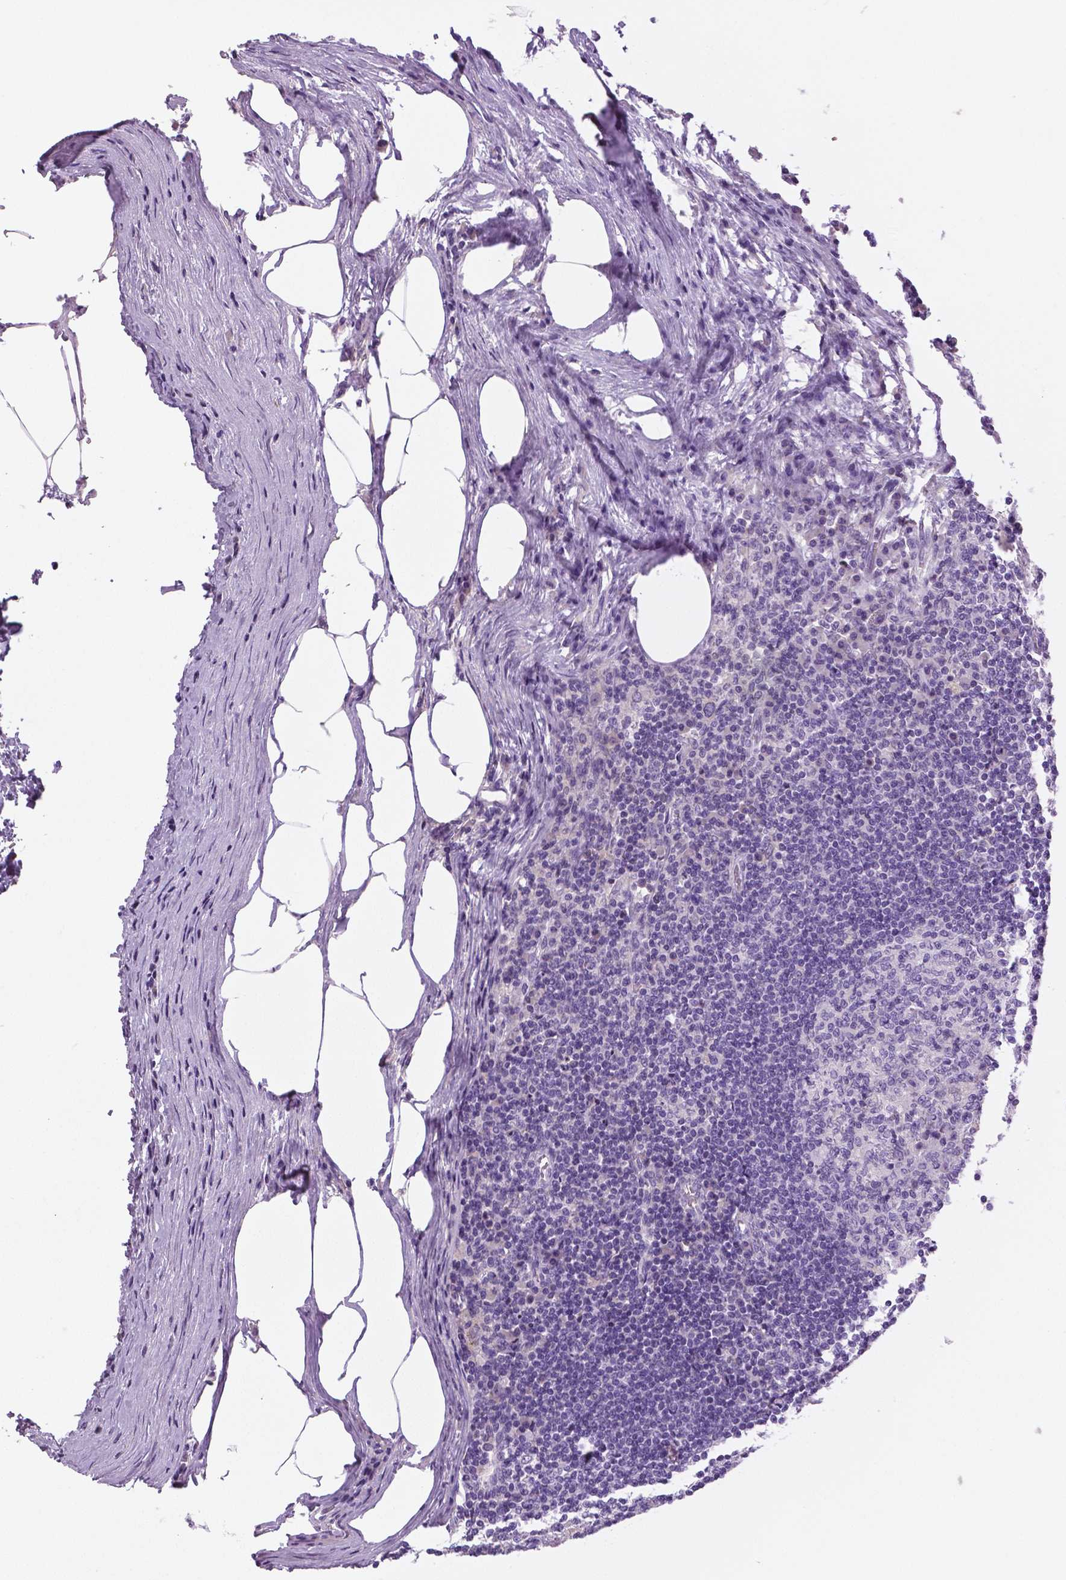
{"staining": {"intensity": "negative", "quantity": "none", "location": "none"}, "tissue": "lymph node", "cell_type": "Germinal center cells", "image_type": "normal", "snomed": [{"axis": "morphology", "description": "Normal tissue, NOS"}, {"axis": "topography", "description": "Lymph node"}], "caption": "The histopathology image reveals no staining of germinal center cells in normal lymph node. (Stains: DAB (3,3'-diaminobenzidine) IHC with hematoxylin counter stain, Microscopy: brightfield microscopy at high magnification).", "gene": "DNAH12", "patient": {"sex": "male", "age": 67}}